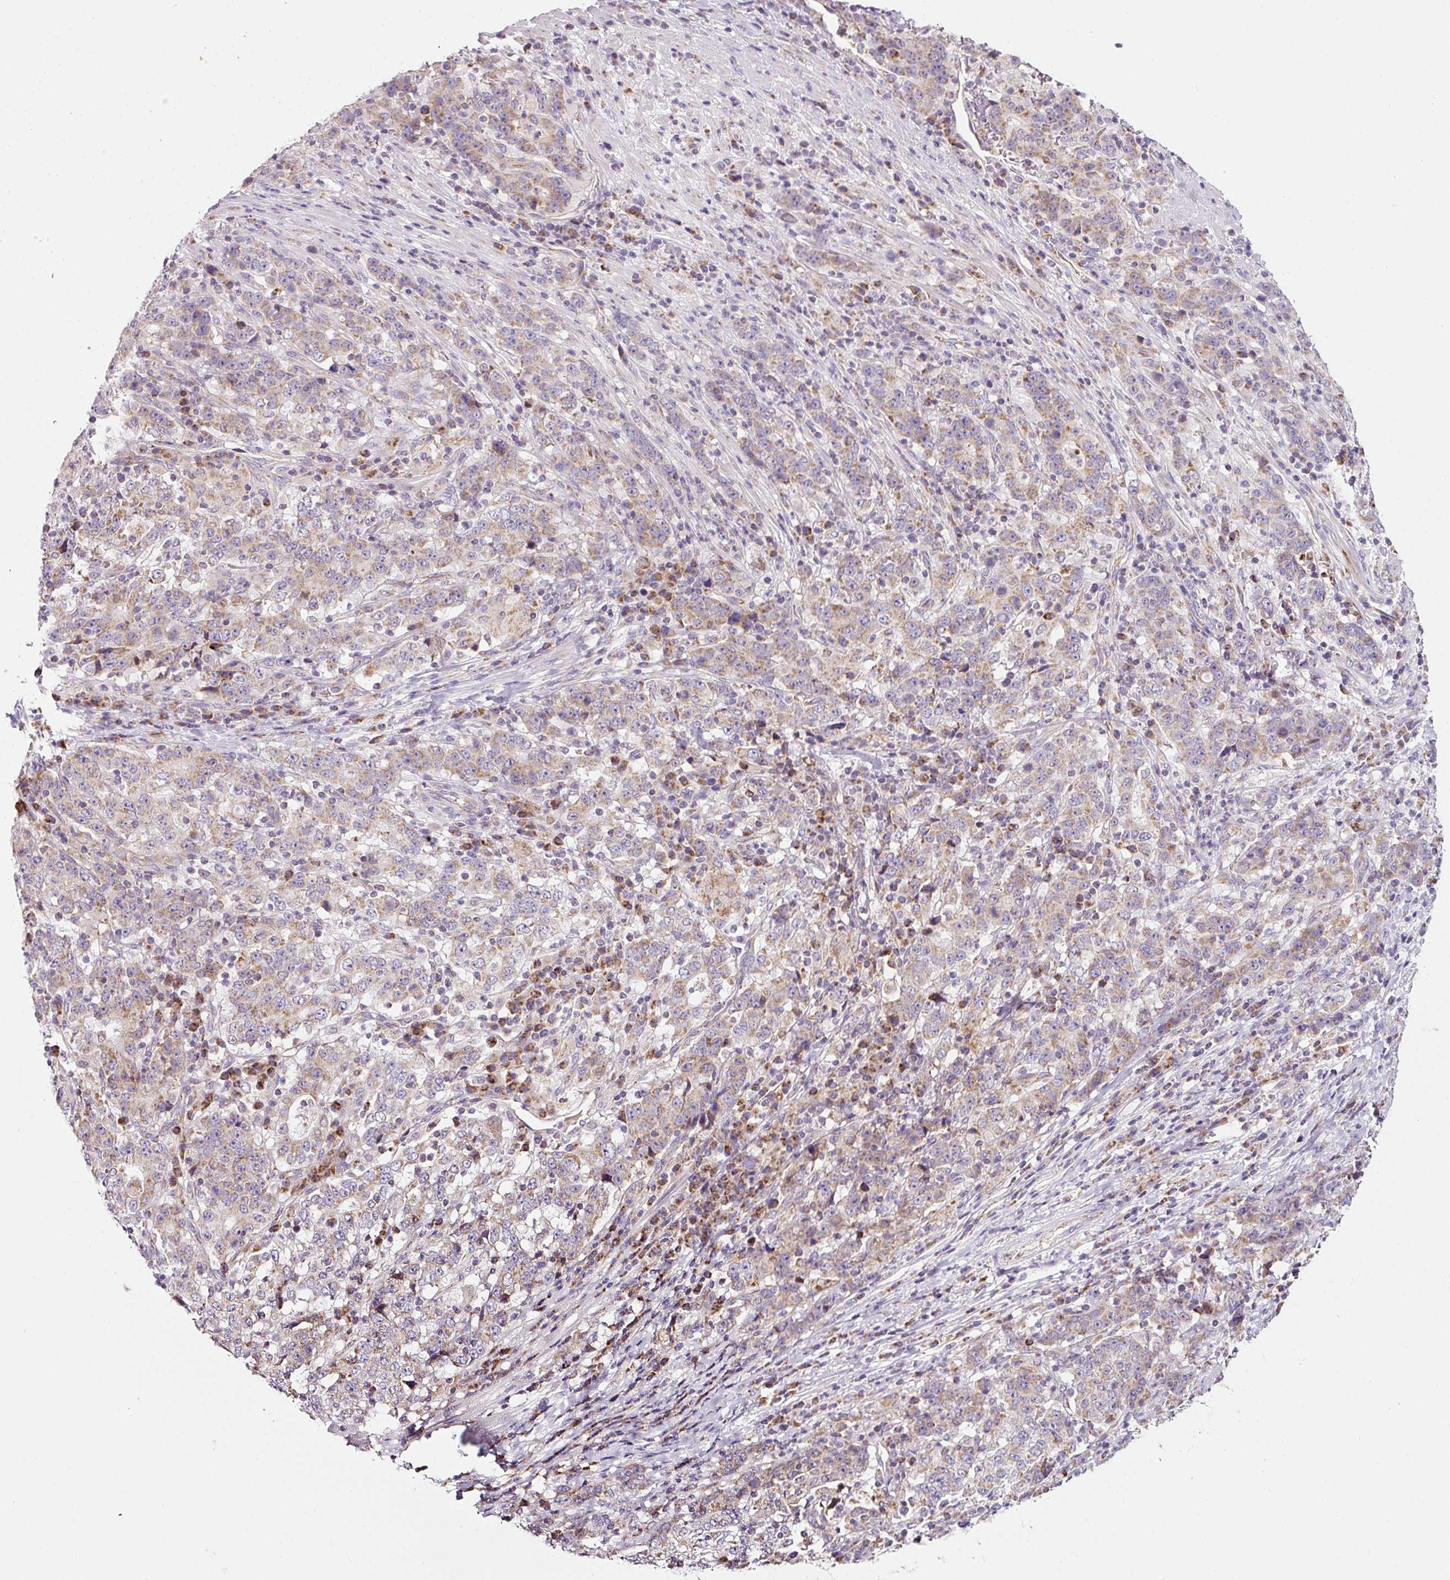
{"staining": {"intensity": "weak", "quantity": ">75%", "location": "cytoplasmic/membranous"}, "tissue": "stomach cancer", "cell_type": "Tumor cells", "image_type": "cancer", "snomed": [{"axis": "morphology", "description": "Adenocarcinoma, NOS"}, {"axis": "topography", "description": "Stomach"}], "caption": "Human stomach cancer stained for a protein (brown) demonstrates weak cytoplasmic/membranous positive positivity in about >75% of tumor cells.", "gene": "NDUFA1", "patient": {"sex": "male", "age": 59}}